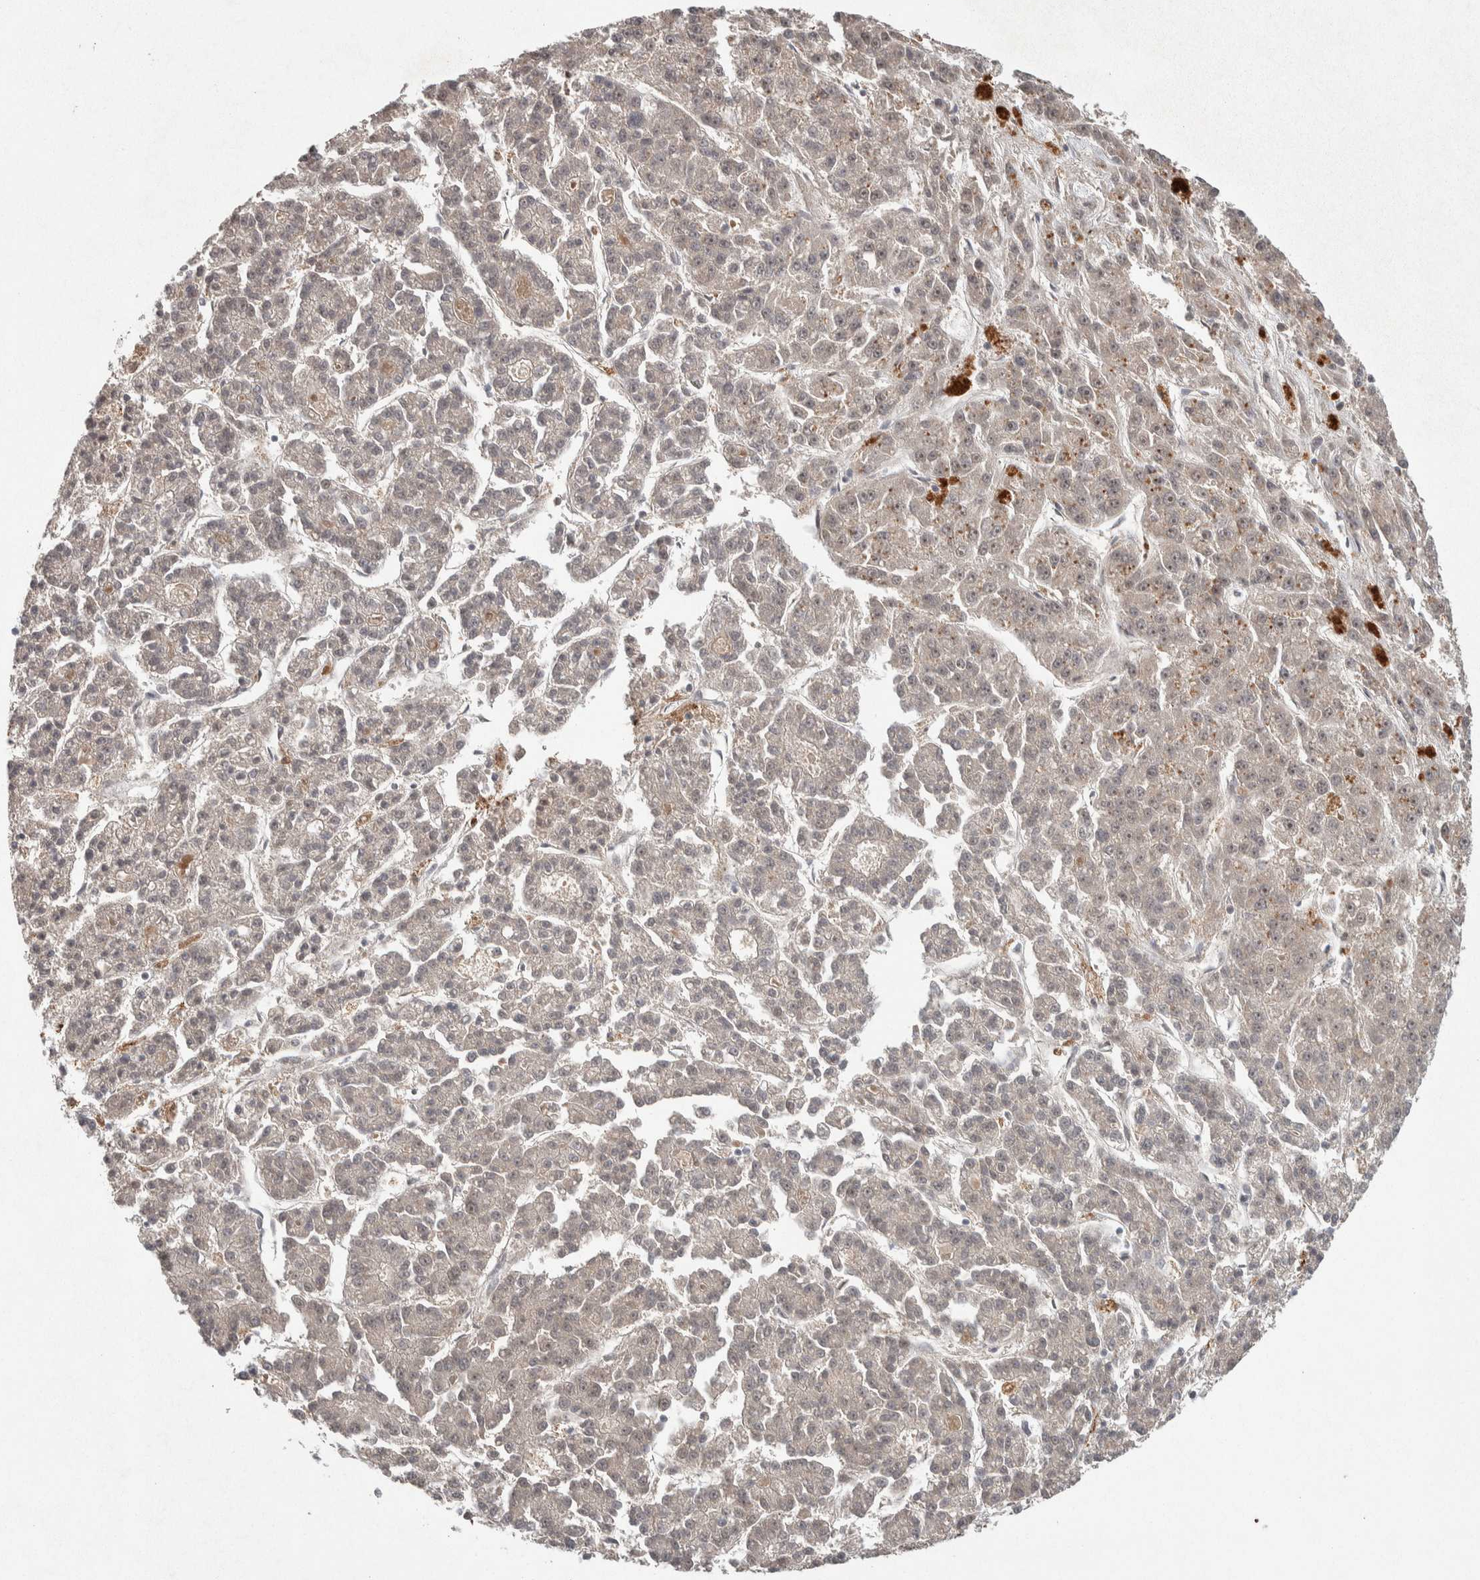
{"staining": {"intensity": "weak", "quantity": "<25%", "location": "cytoplasmic/membranous"}, "tissue": "liver cancer", "cell_type": "Tumor cells", "image_type": "cancer", "snomed": [{"axis": "morphology", "description": "Carcinoma, Hepatocellular, NOS"}, {"axis": "topography", "description": "Liver"}], "caption": "Liver cancer (hepatocellular carcinoma) was stained to show a protein in brown. There is no significant positivity in tumor cells. Brightfield microscopy of immunohistochemistry stained with DAB (brown) and hematoxylin (blue), captured at high magnification.", "gene": "KCNK1", "patient": {"sex": "male", "age": 70}}